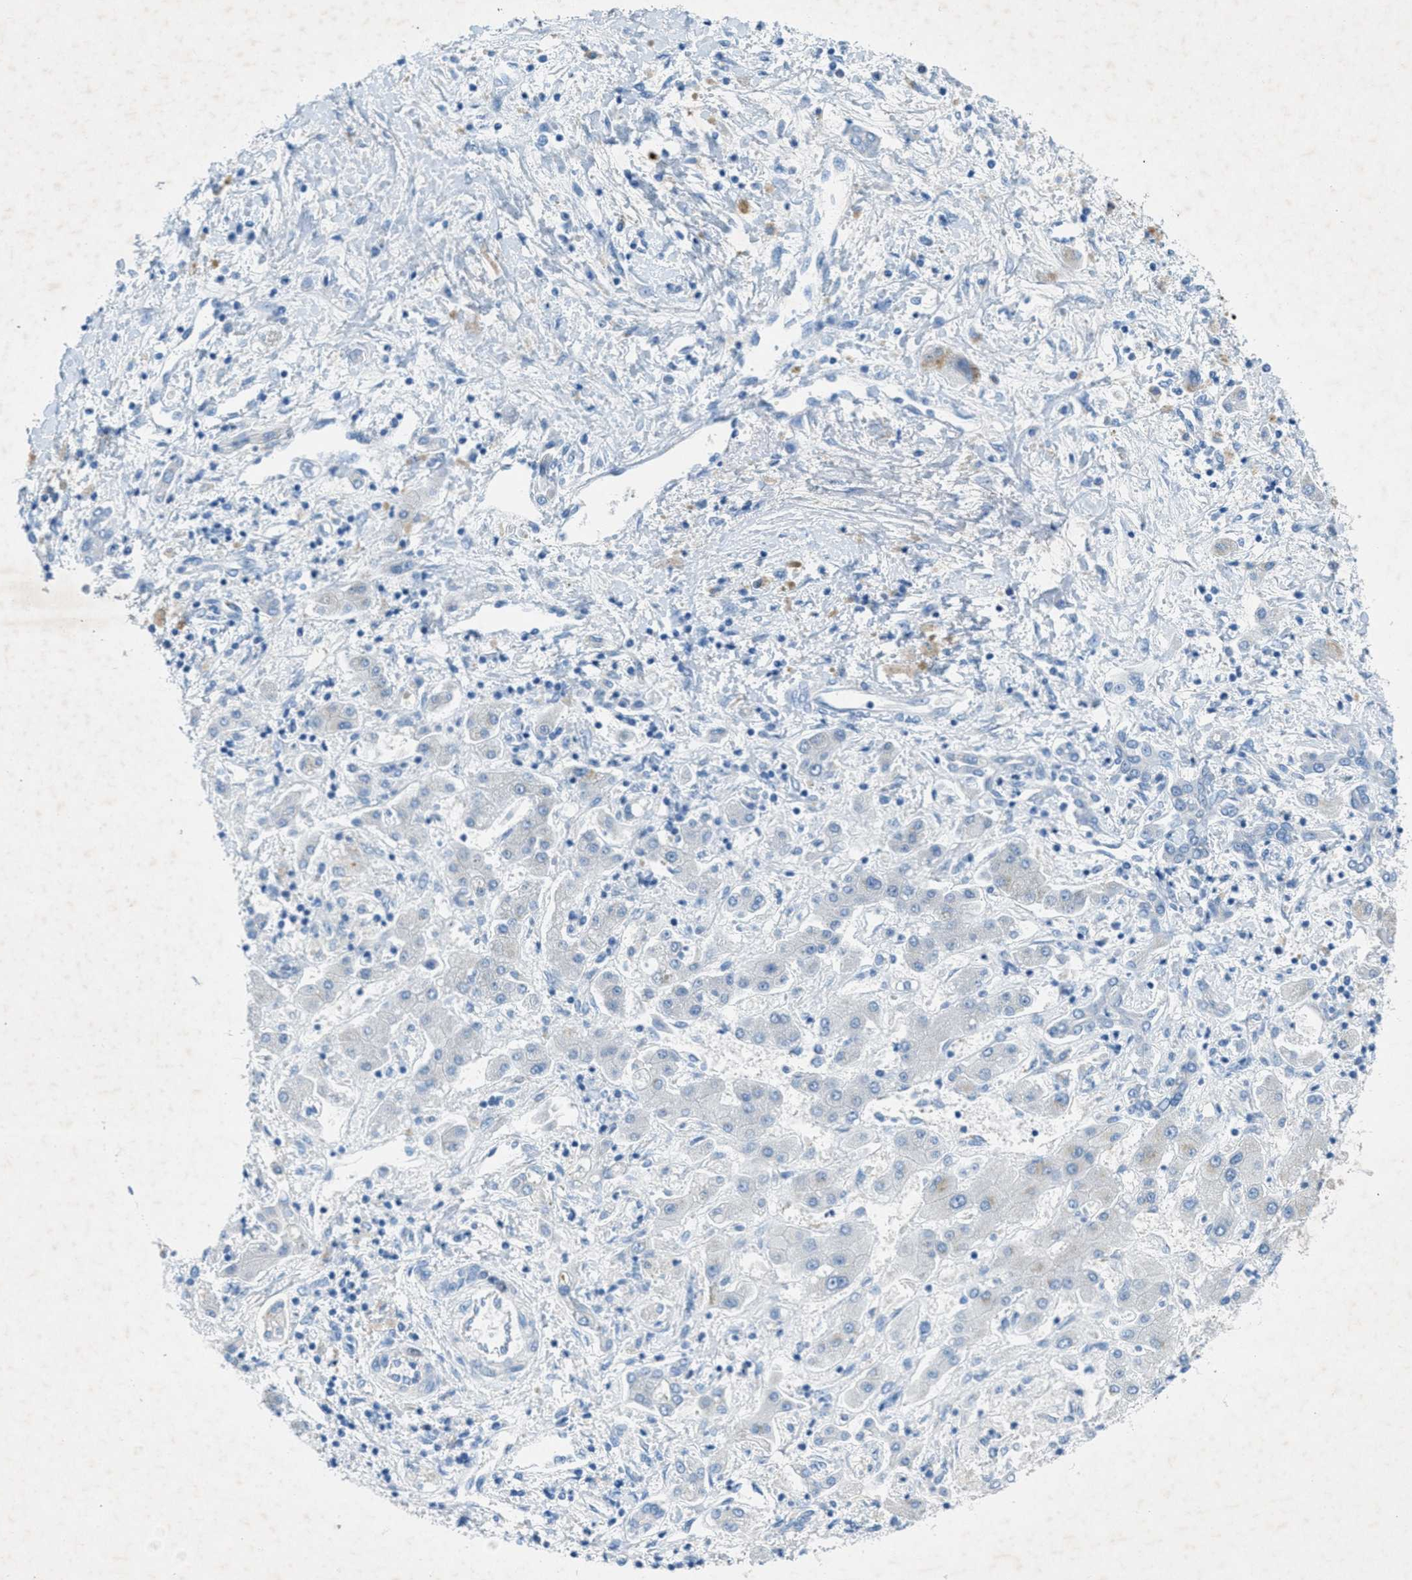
{"staining": {"intensity": "negative", "quantity": "none", "location": "none"}, "tissue": "liver cancer", "cell_type": "Tumor cells", "image_type": "cancer", "snomed": [{"axis": "morphology", "description": "Cholangiocarcinoma"}, {"axis": "topography", "description": "Liver"}], "caption": "Tumor cells are negative for protein expression in human liver cancer.", "gene": "GALNT17", "patient": {"sex": "male", "age": 50}}